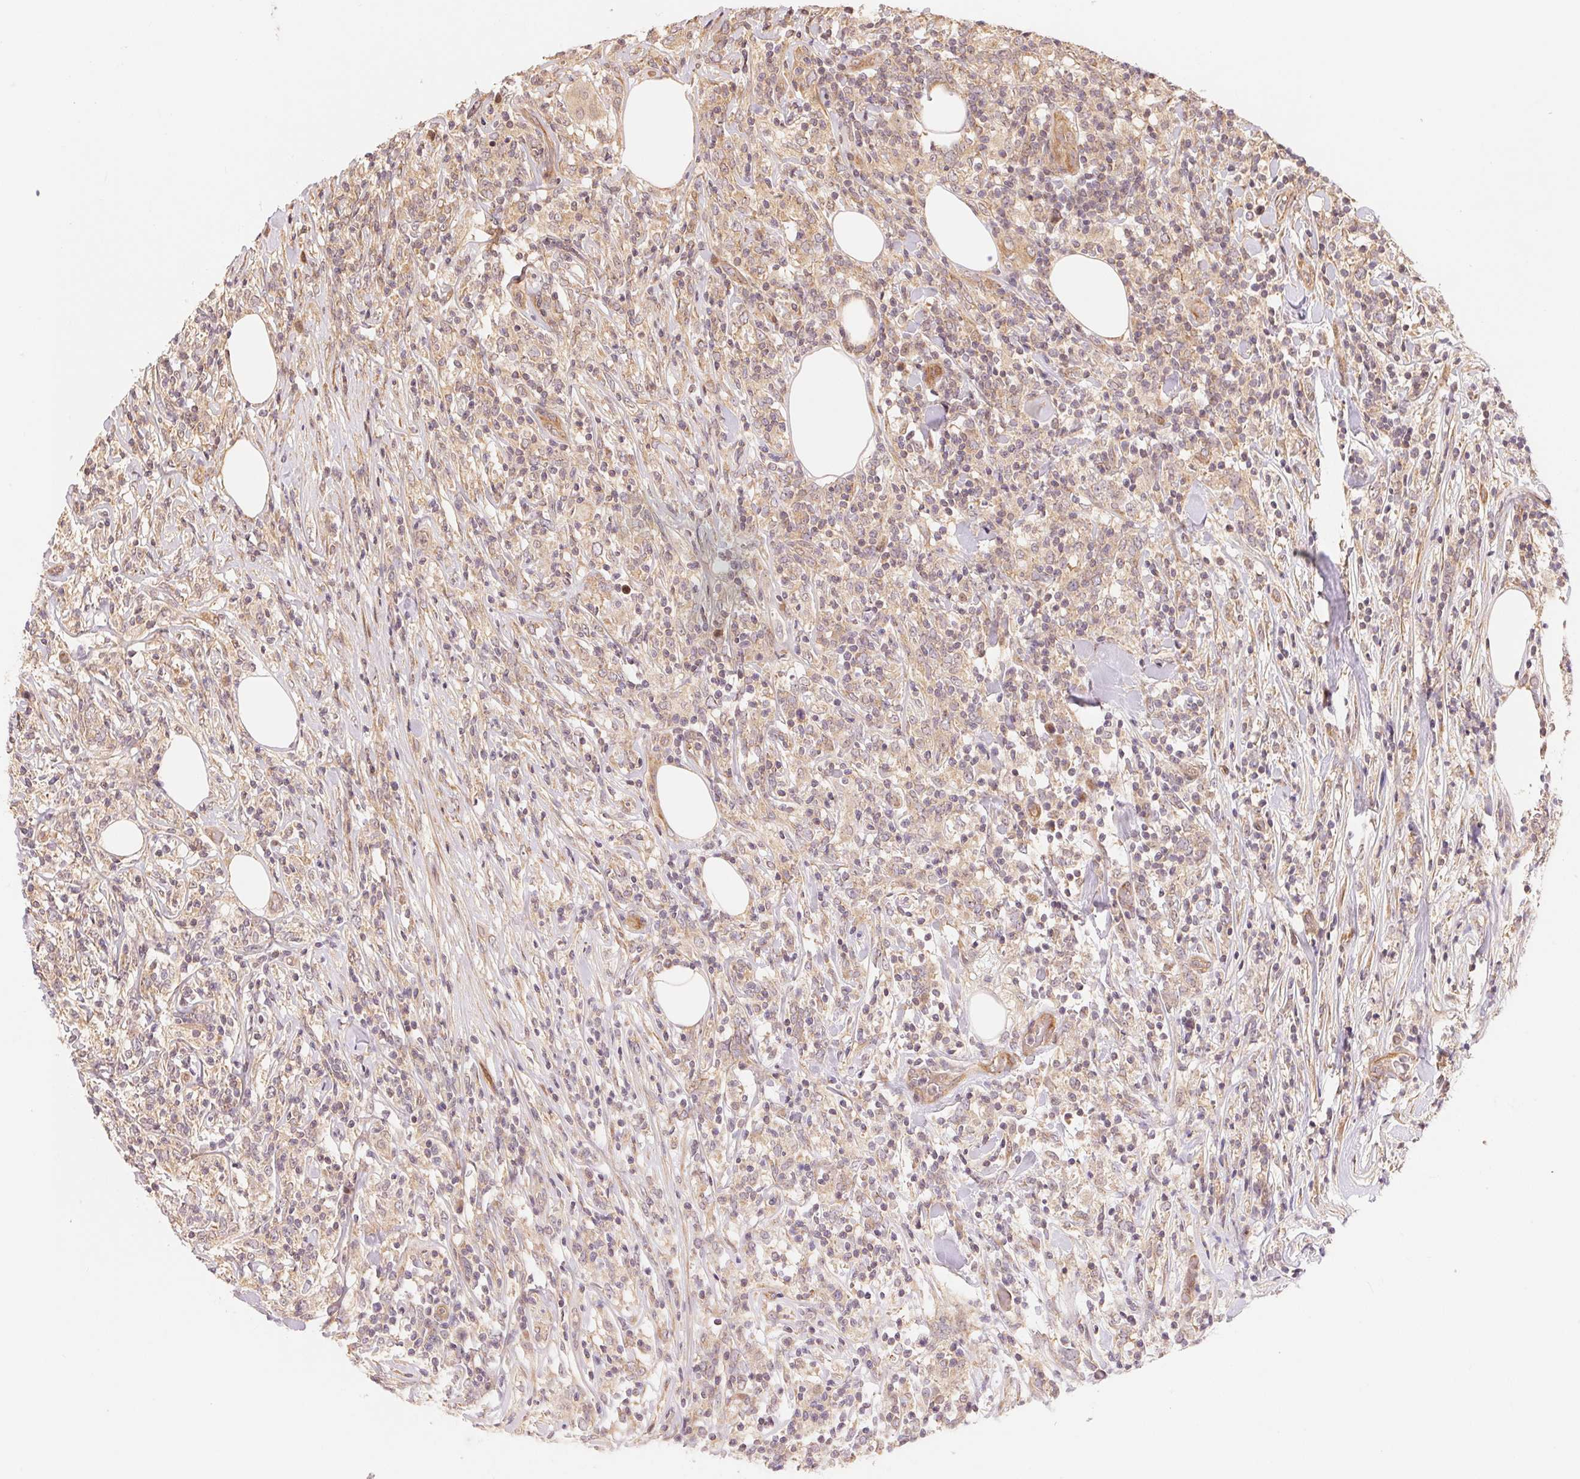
{"staining": {"intensity": "weak", "quantity": "<25%", "location": "cytoplasmic/membranous"}, "tissue": "lymphoma", "cell_type": "Tumor cells", "image_type": "cancer", "snomed": [{"axis": "morphology", "description": "Malignant lymphoma, non-Hodgkin's type, High grade"}, {"axis": "topography", "description": "Lymph node"}], "caption": "Tumor cells are negative for brown protein staining in malignant lymphoma, non-Hodgkin's type (high-grade).", "gene": "TNIP2", "patient": {"sex": "female", "age": 84}}